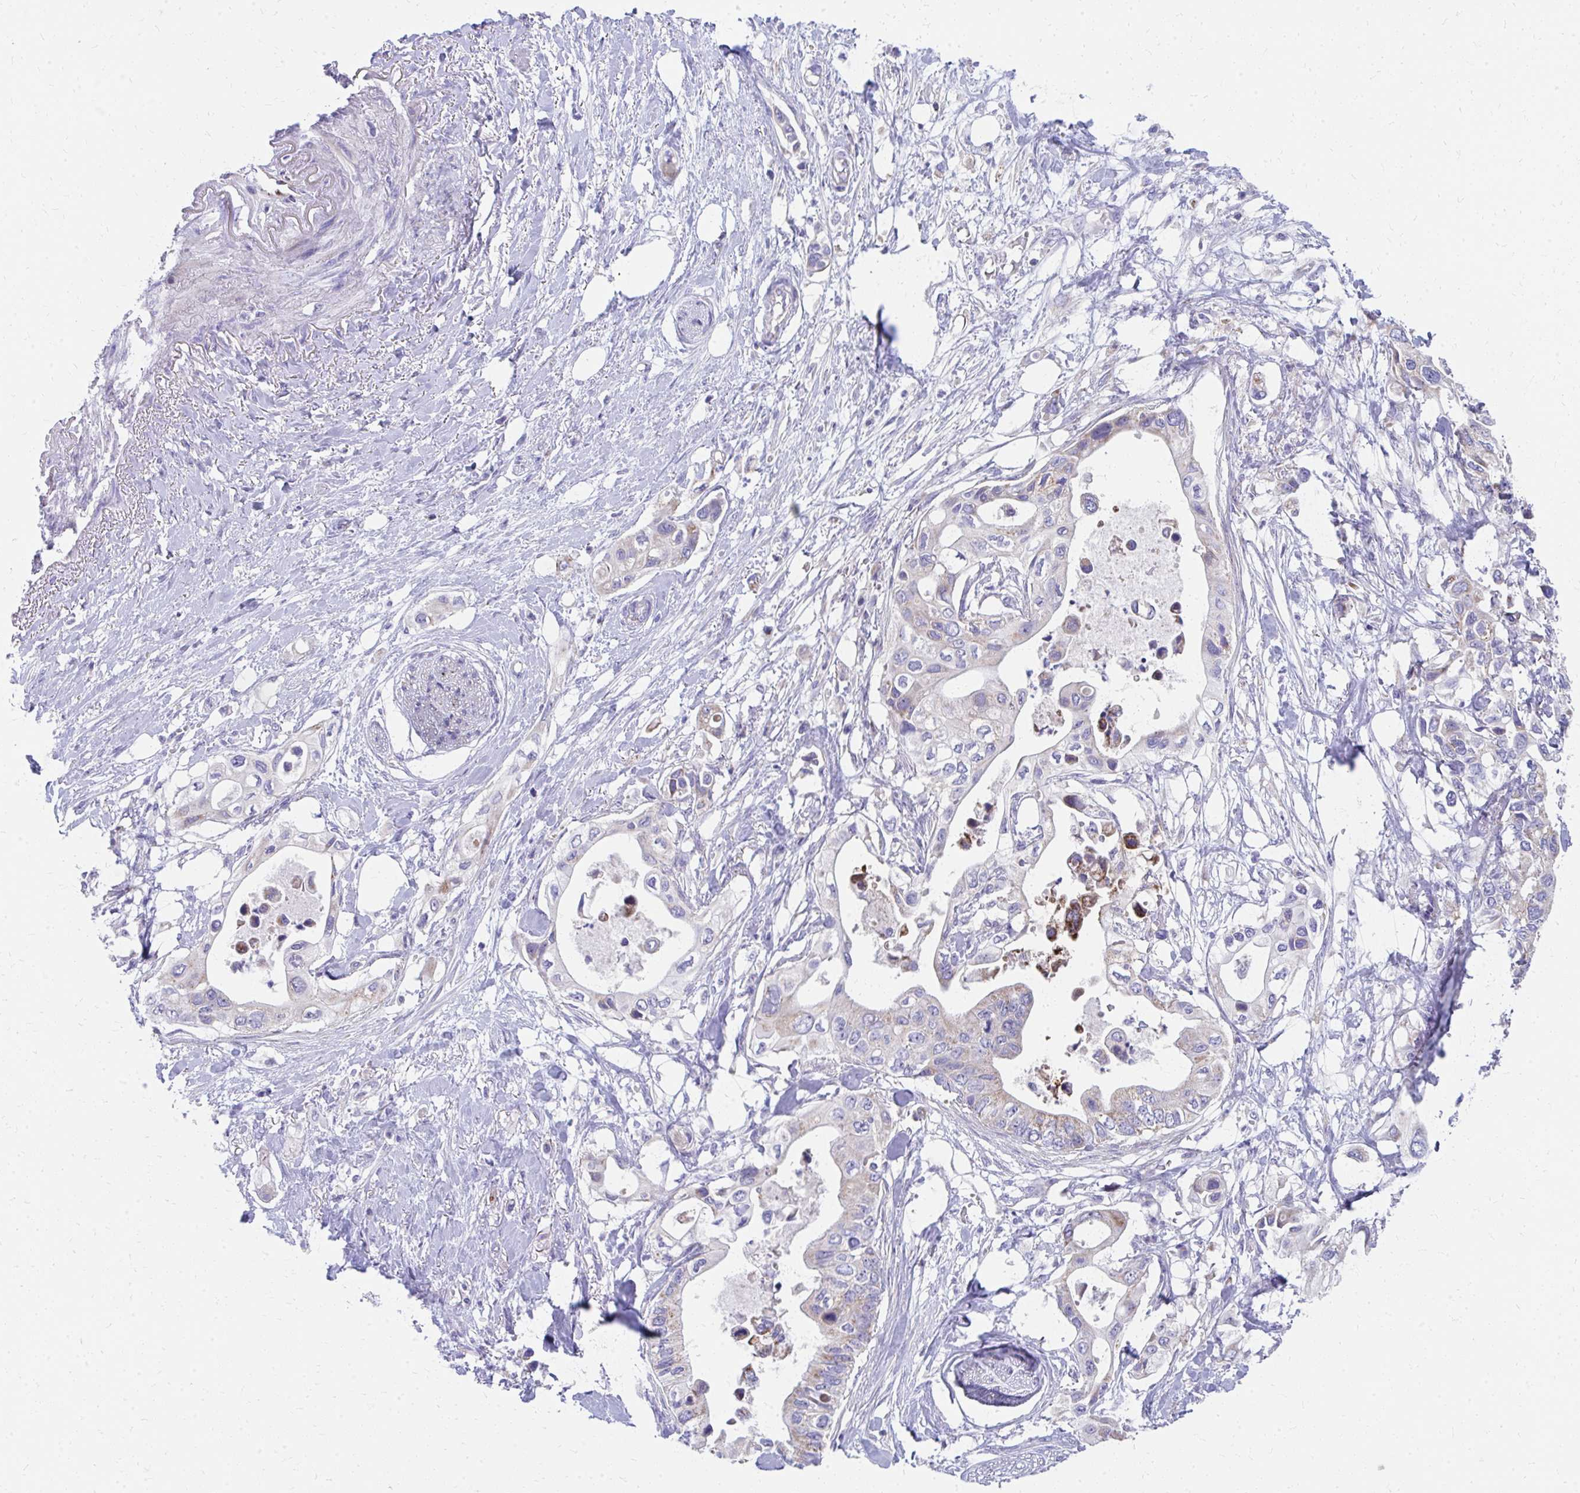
{"staining": {"intensity": "weak", "quantity": "<25%", "location": "cytoplasmic/membranous"}, "tissue": "pancreatic cancer", "cell_type": "Tumor cells", "image_type": "cancer", "snomed": [{"axis": "morphology", "description": "Adenocarcinoma, NOS"}, {"axis": "topography", "description": "Pancreas"}], "caption": "DAB (3,3'-diaminobenzidine) immunohistochemical staining of human pancreatic adenocarcinoma demonstrates no significant expression in tumor cells. (Brightfield microscopy of DAB (3,3'-diaminobenzidine) immunohistochemistry (IHC) at high magnification).", "gene": "IL37", "patient": {"sex": "female", "age": 63}}